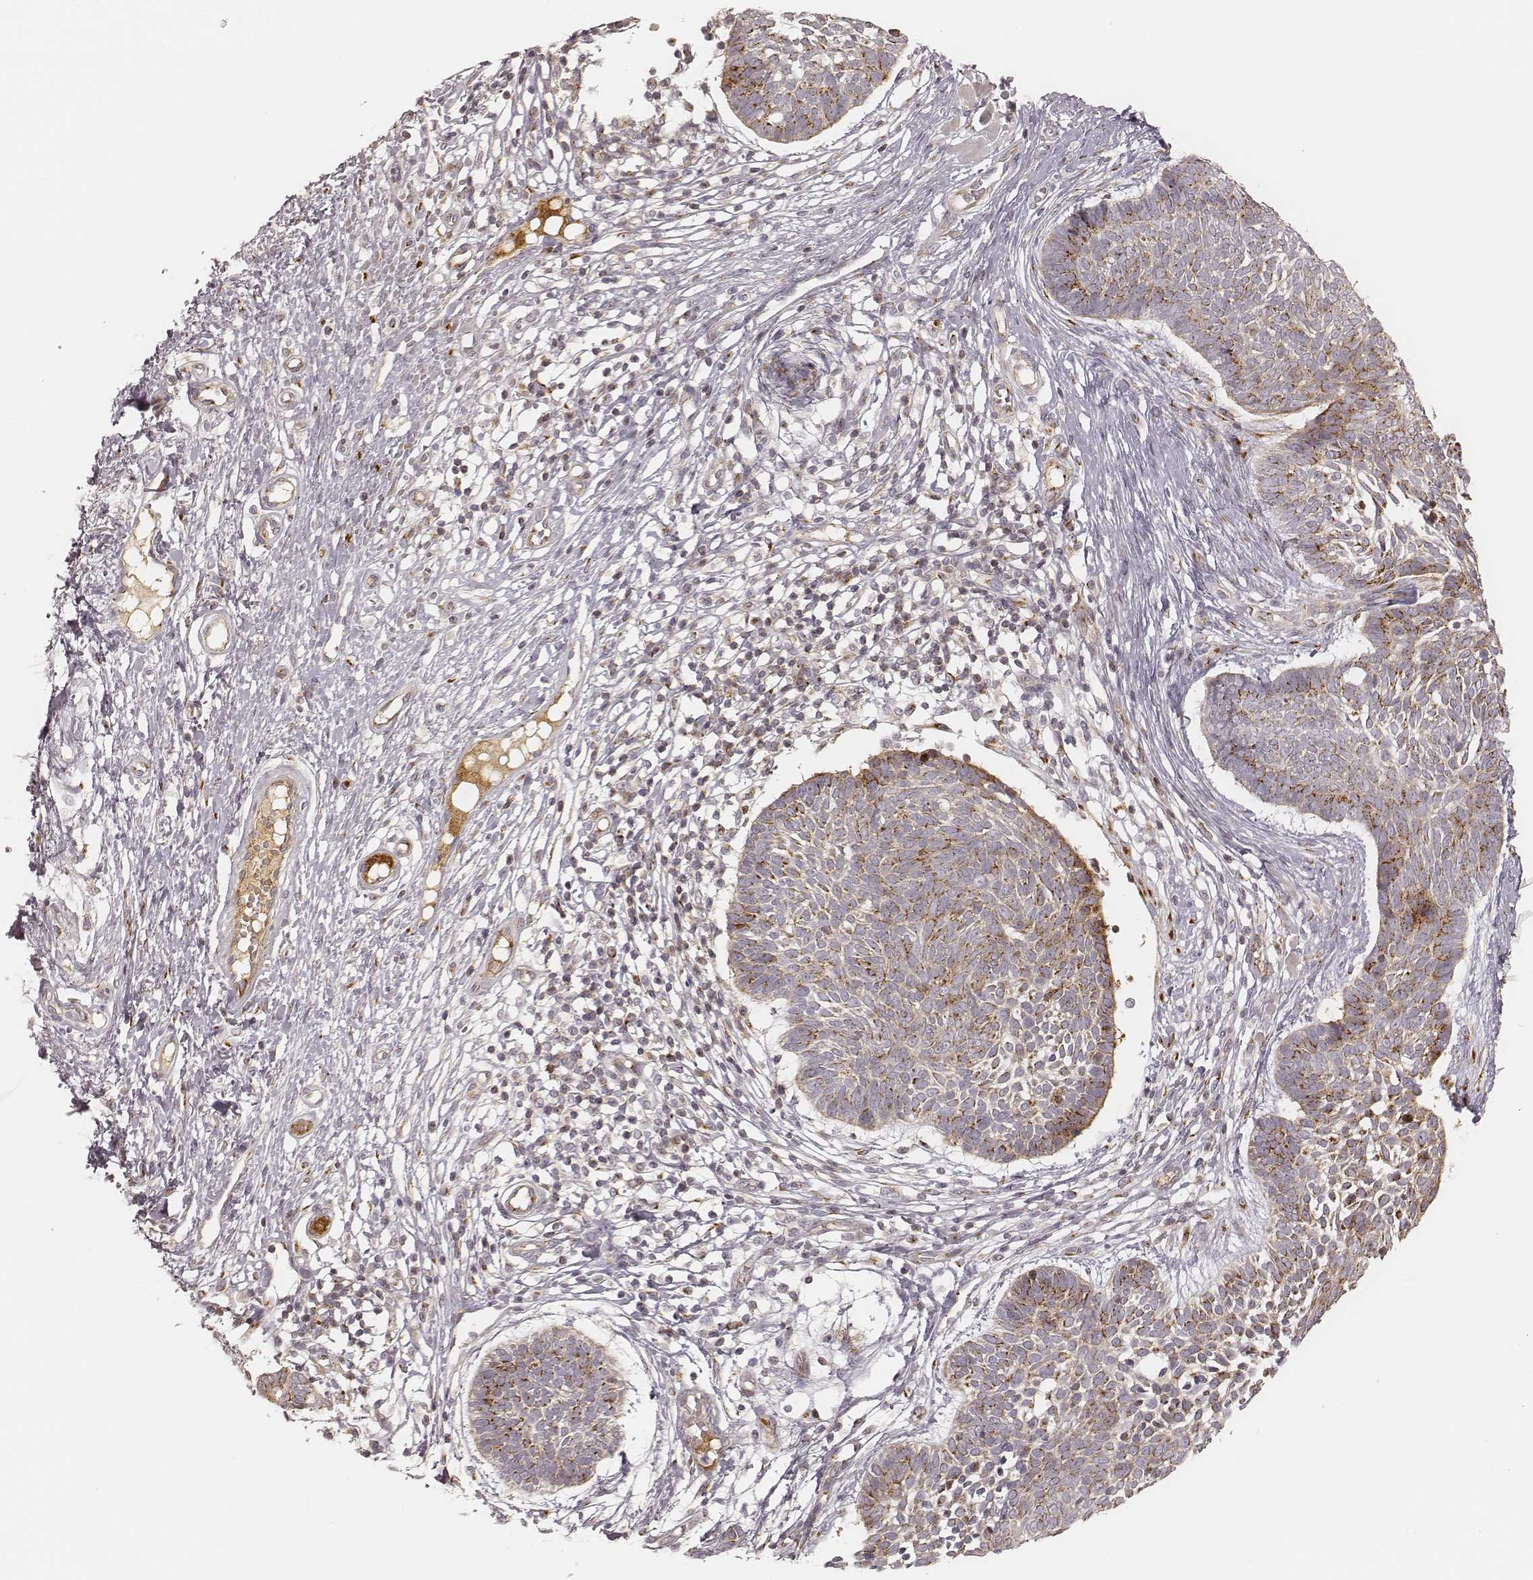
{"staining": {"intensity": "moderate", "quantity": "25%-75%", "location": "cytoplasmic/membranous"}, "tissue": "skin cancer", "cell_type": "Tumor cells", "image_type": "cancer", "snomed": [{"axis": "morphology", "description": "Basal cell carcinoma"}, {"axis": "topography", "description": "Skin"}], "caption": "A medium amount of moderate cytoplasmic/membranous expression is identified in approximately 25%-75% of tumor cells in skin cancer tissue.", "gene": "GORASP2", "patient": {"sex": "male", "age": 85}}